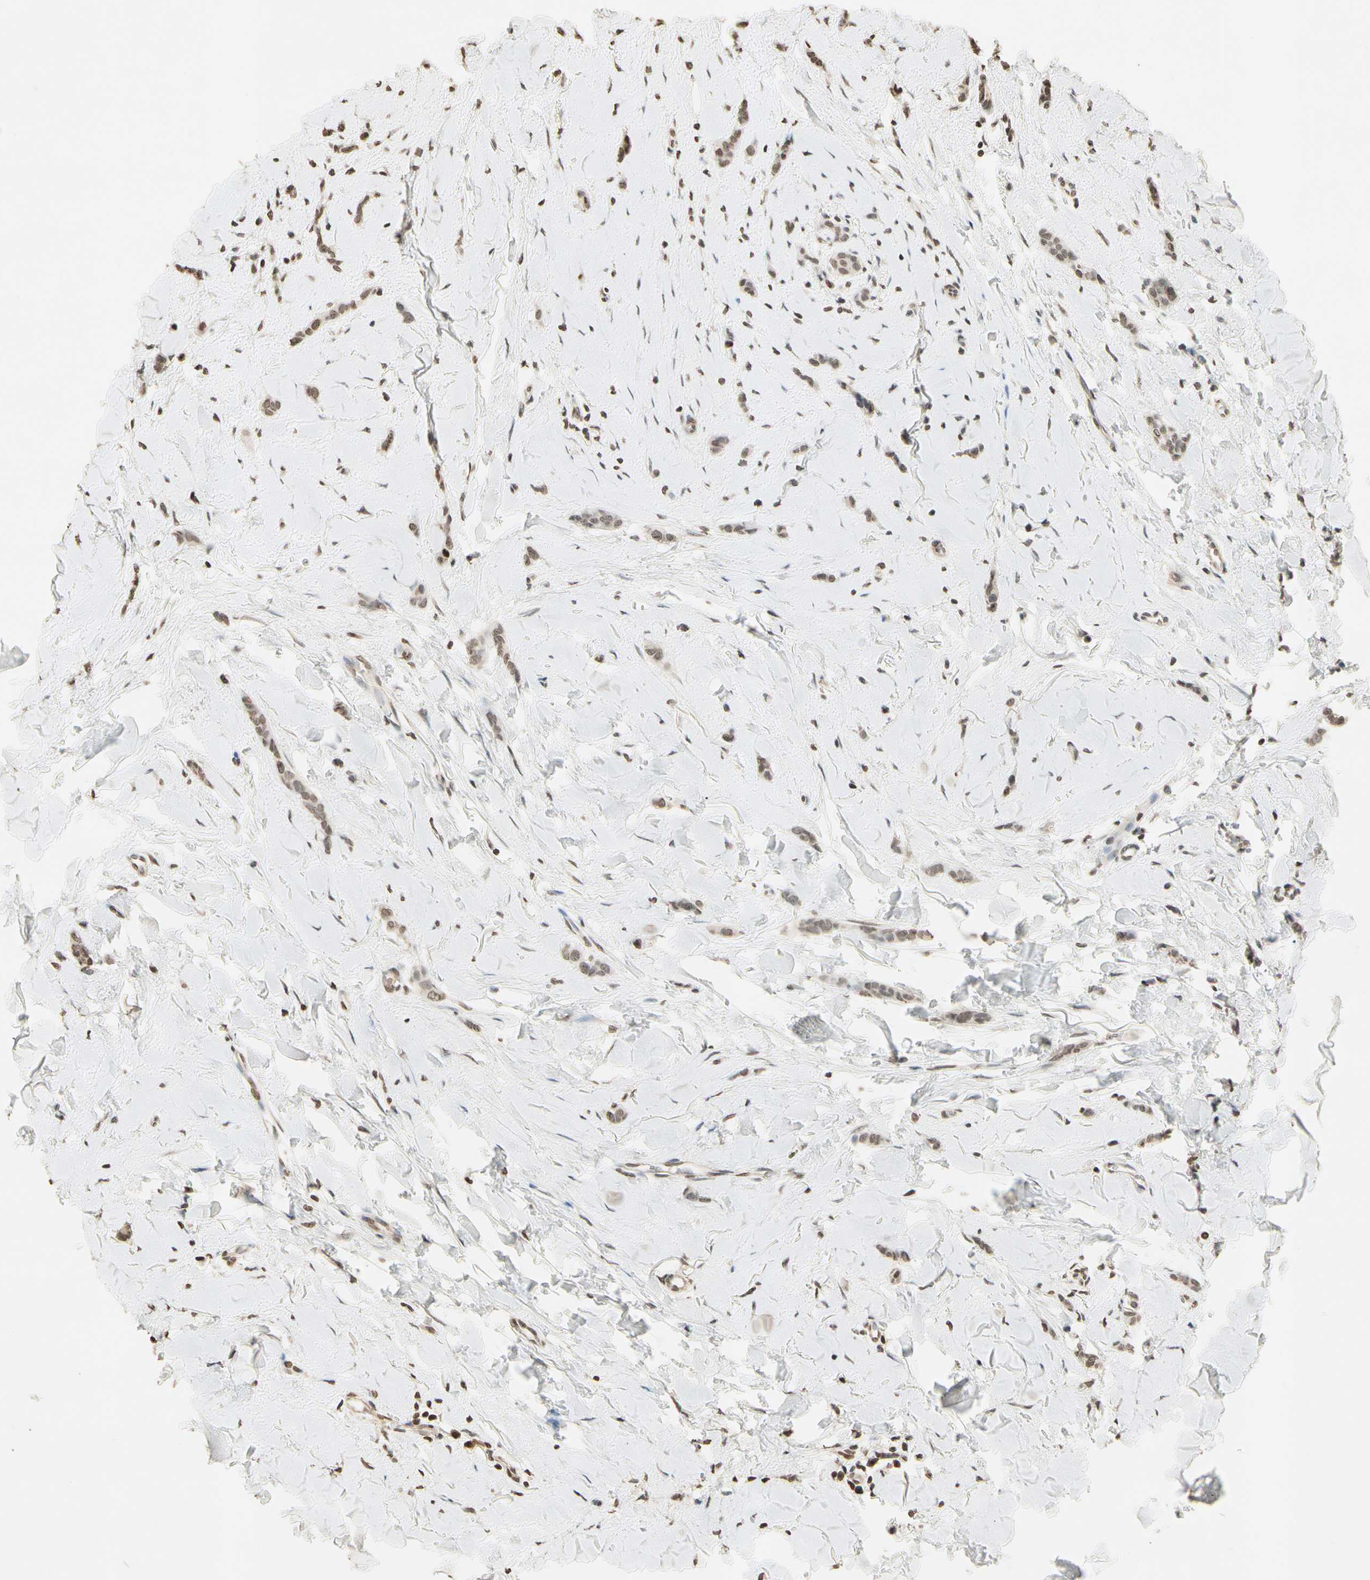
{"staining": {"intensity": "weak", "quantity": "25%-75%", "location": "nuclear"}, "tissue": "breast cancer", "cell_type": "Tumor cells", "image_type": "cancer", "snomed": [{"axis": "morphology", "description": "Lobular carcinoma"}, {"axis": "topography", "description": "Skin"}, {"axis": "topography", "description": "Breast"}], "caption": "This micrograph shows breast lobular carcinoma stained with immunohistochemistry (IHC) to label a protein in brown. The nuclear of tumor cells show weak positivity for the protein. Nuclei are counter-stained blue.", "gene": "TOP1", "patient": {"sex": "female", "age": 46}}